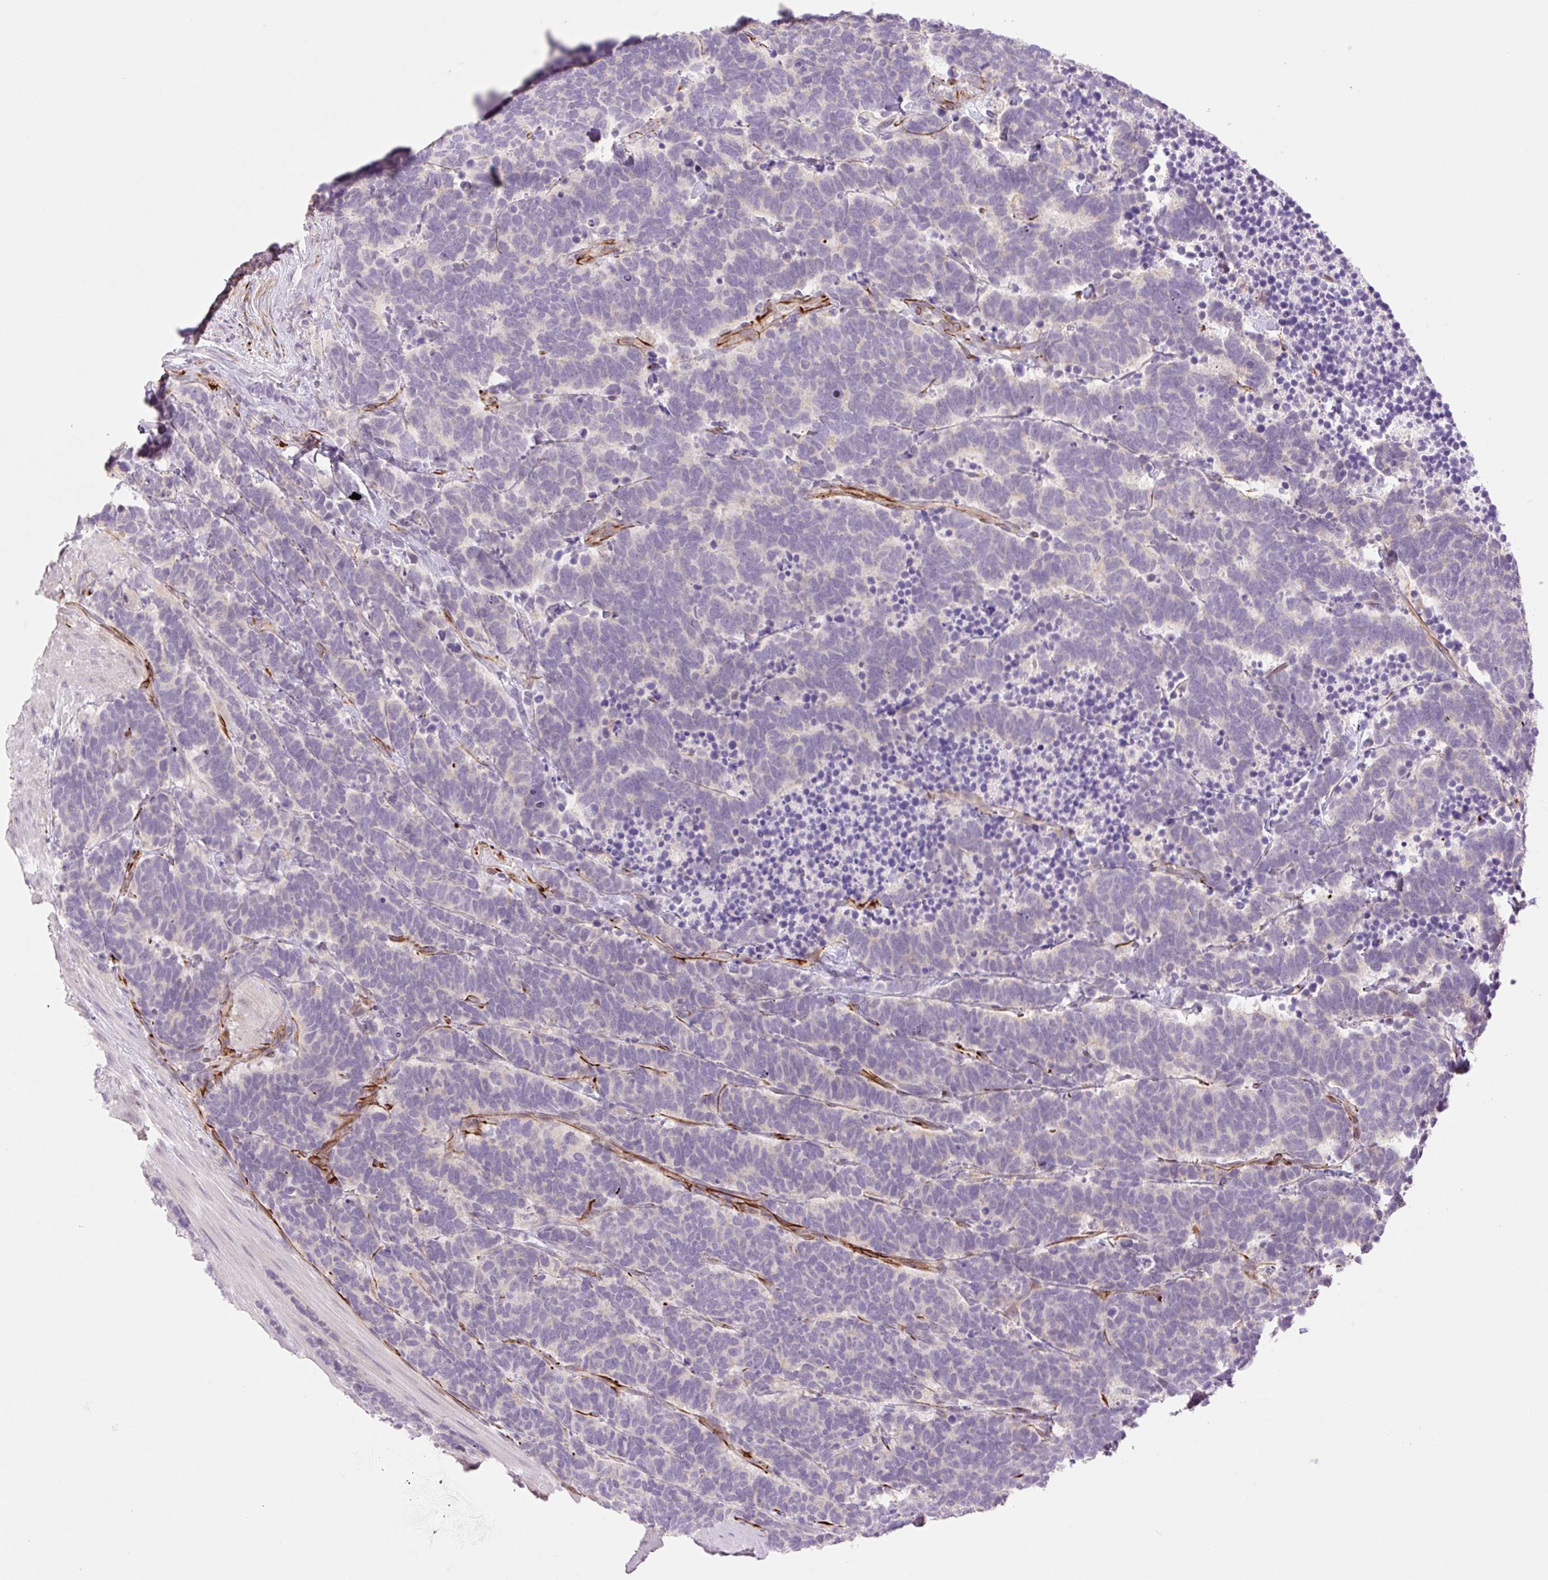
{"staining": {"intensity": "negative", "quantity": "none", "location": "none"}, "tissue": "carcinoid", "cell_type": "Tumor cells", "image_type": "cancer", "snomed": [{"axis": "morphology", "description": "Carcinoma, NOS"}, {"axis": "morphology", "description": "Carcinoid, malignant, NOS"}, {"axis": "topography", "description": "Urinary bladder"}], "caption": "DAB immunohistochemical staining of carcinoid reveals no significant expression in tumor cells. (DAB (3,3'-diaminobenzidine) immunohistochemistry (IHC) visualized using brightfield microscopy, high magnification).", "gene": "ZFYVE21", "patient": {"sex": "male", "age": 57}}